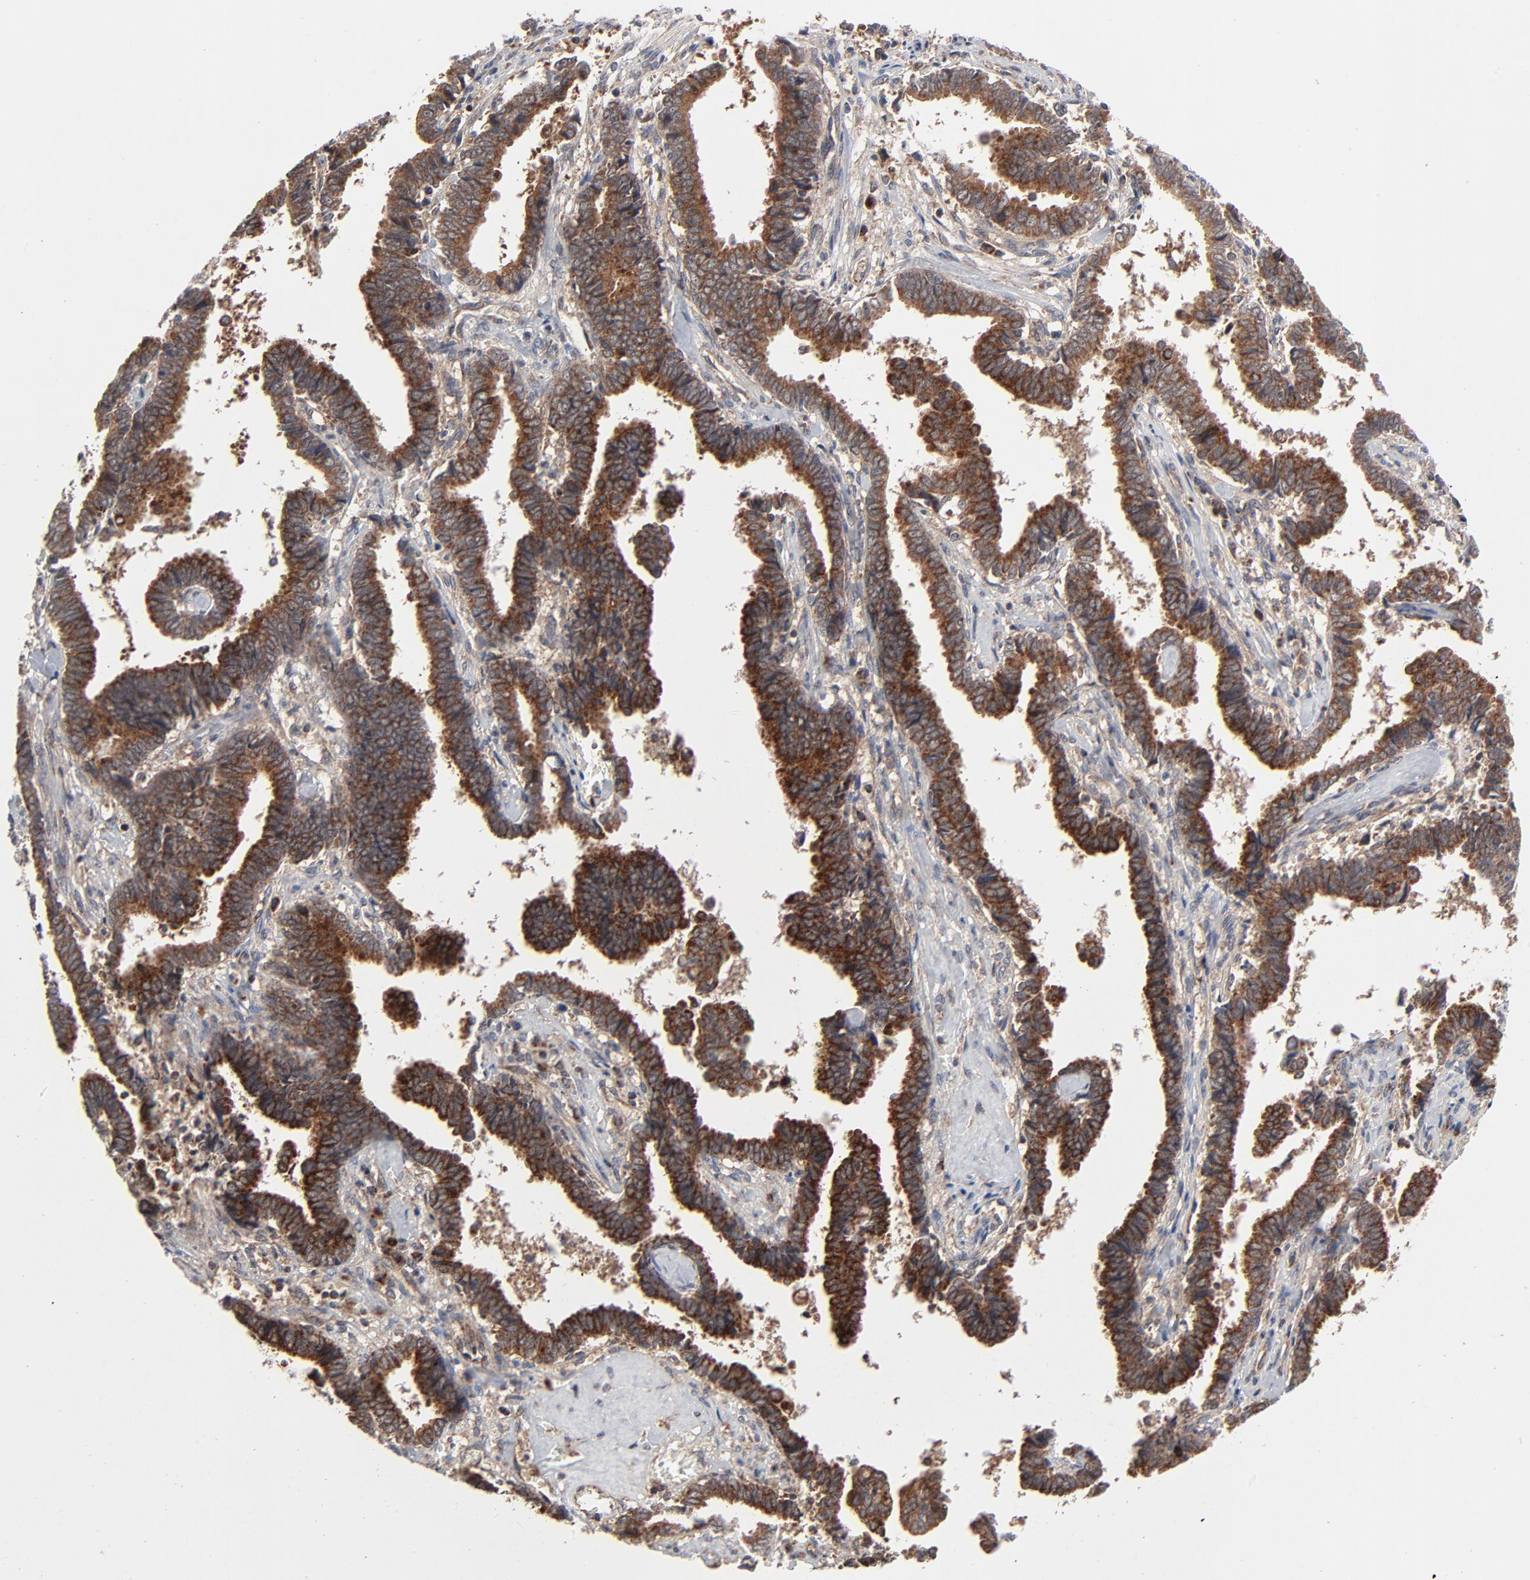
{"staining": {"intensity": "strong", "quantity": ">75%", "location": "cytoplasmic/membranous"}, "tissue": "liver cancer", "cell_type": "Tumor cells", "image_type": "cancer", "snomed": [{"axis": "morphology", "description": "Cholangiocarcinoma"}, {"axis": "topography", "description": "Liver"}], "caption": "This photomicrograph shows immunohistochemistry staining of liver cancer, with high strong cytoplasmic/membranous expression in about >75% of tumor cells.", "gene": "ABLIM3", "patient": {"sex": "male", "age": 57}}